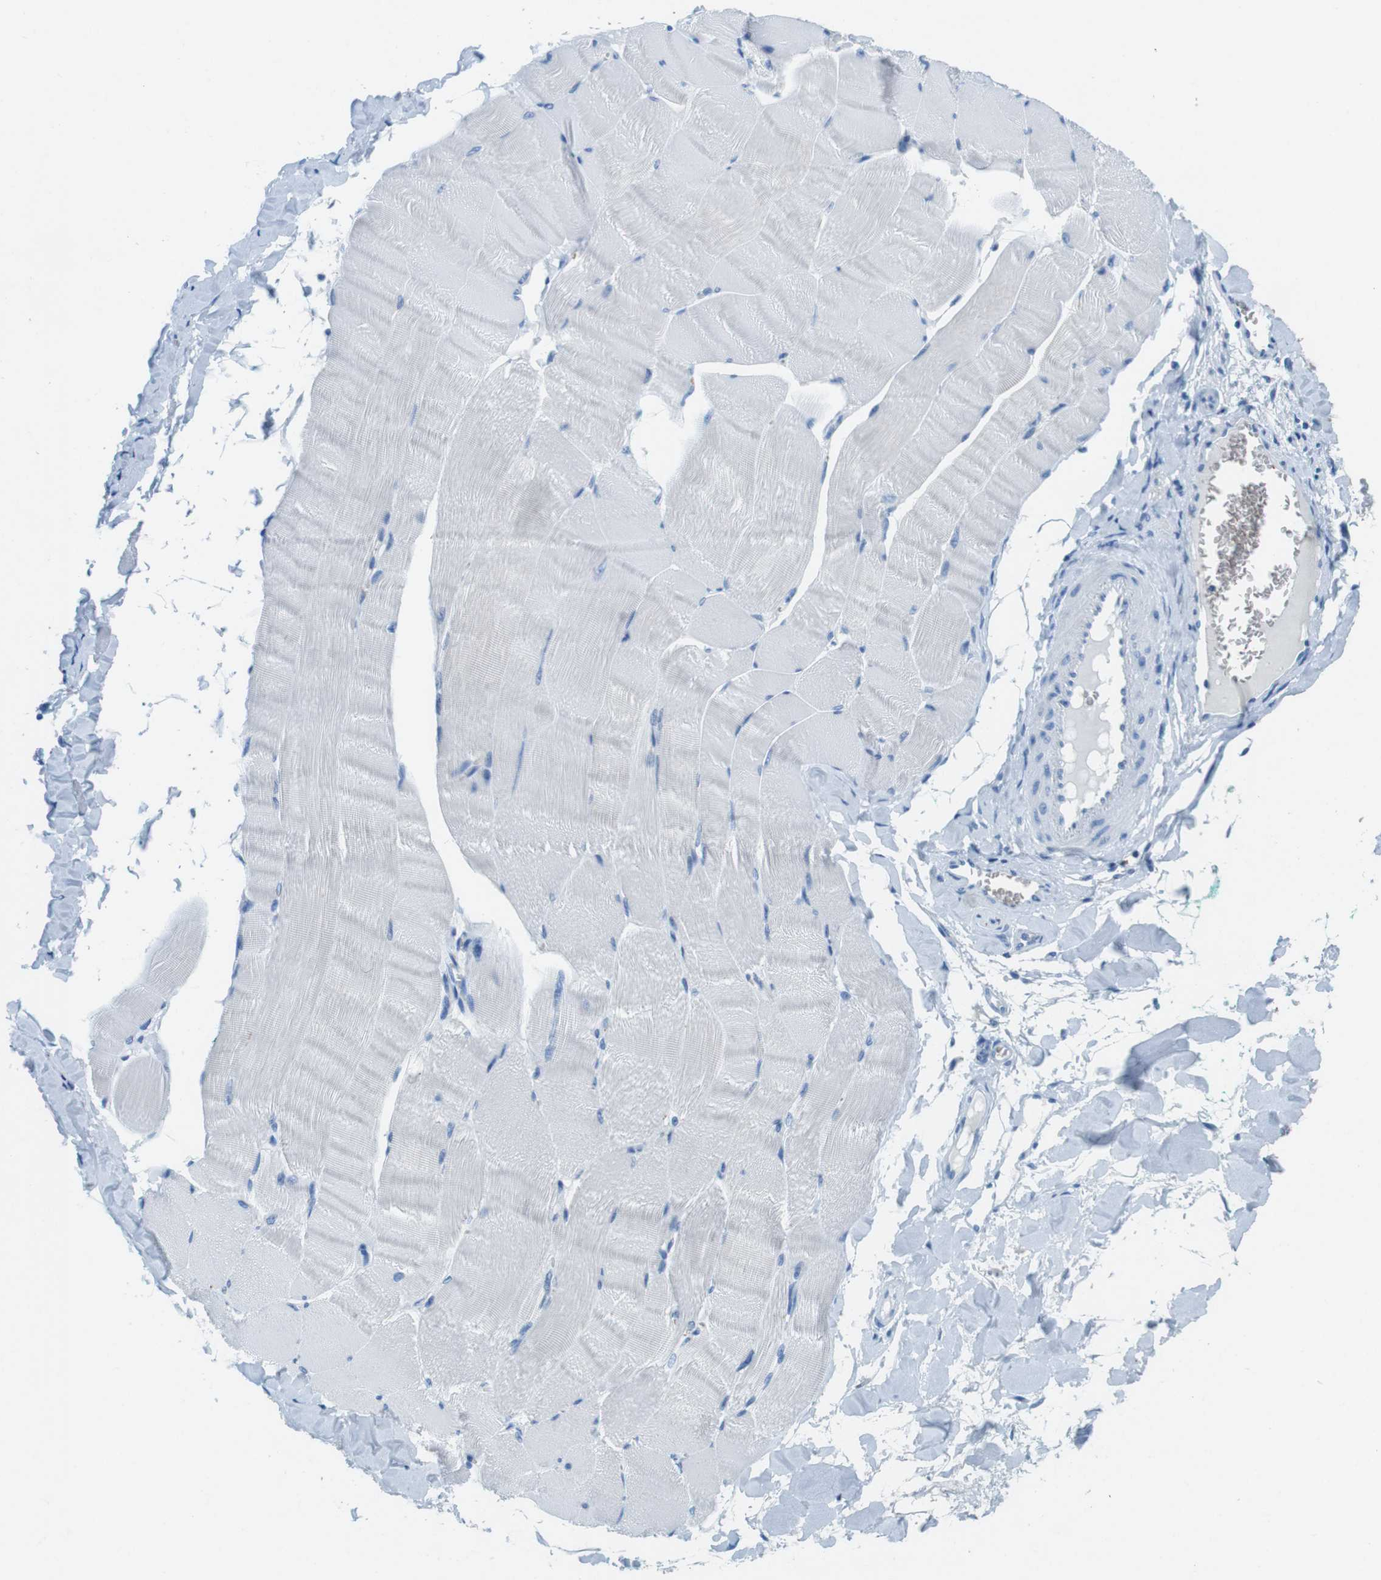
{"staining": {"intensity": "negative", "quantity": "none", "location": "none"}, "tissue": "skeletal muscle", "cell_type": "Myocytes", "image_type": "normal", "snomed": [{"axis": "morphology", "description": "Normal tissue, NOS"}, {"axis": "morphology", "description": "Squamous cell carcinoma, NOS"}, {"axis": "topography", "description": "Skeletal muscle"}], "caption": "DAB (3,3'-diaminobenzidine) immunohistochemical staining of normal human skeletal muscle demonstrates no significant staining in myocytes.", "gene": "TFAP2C", "patient": {"sex": "male", "age": 51}}